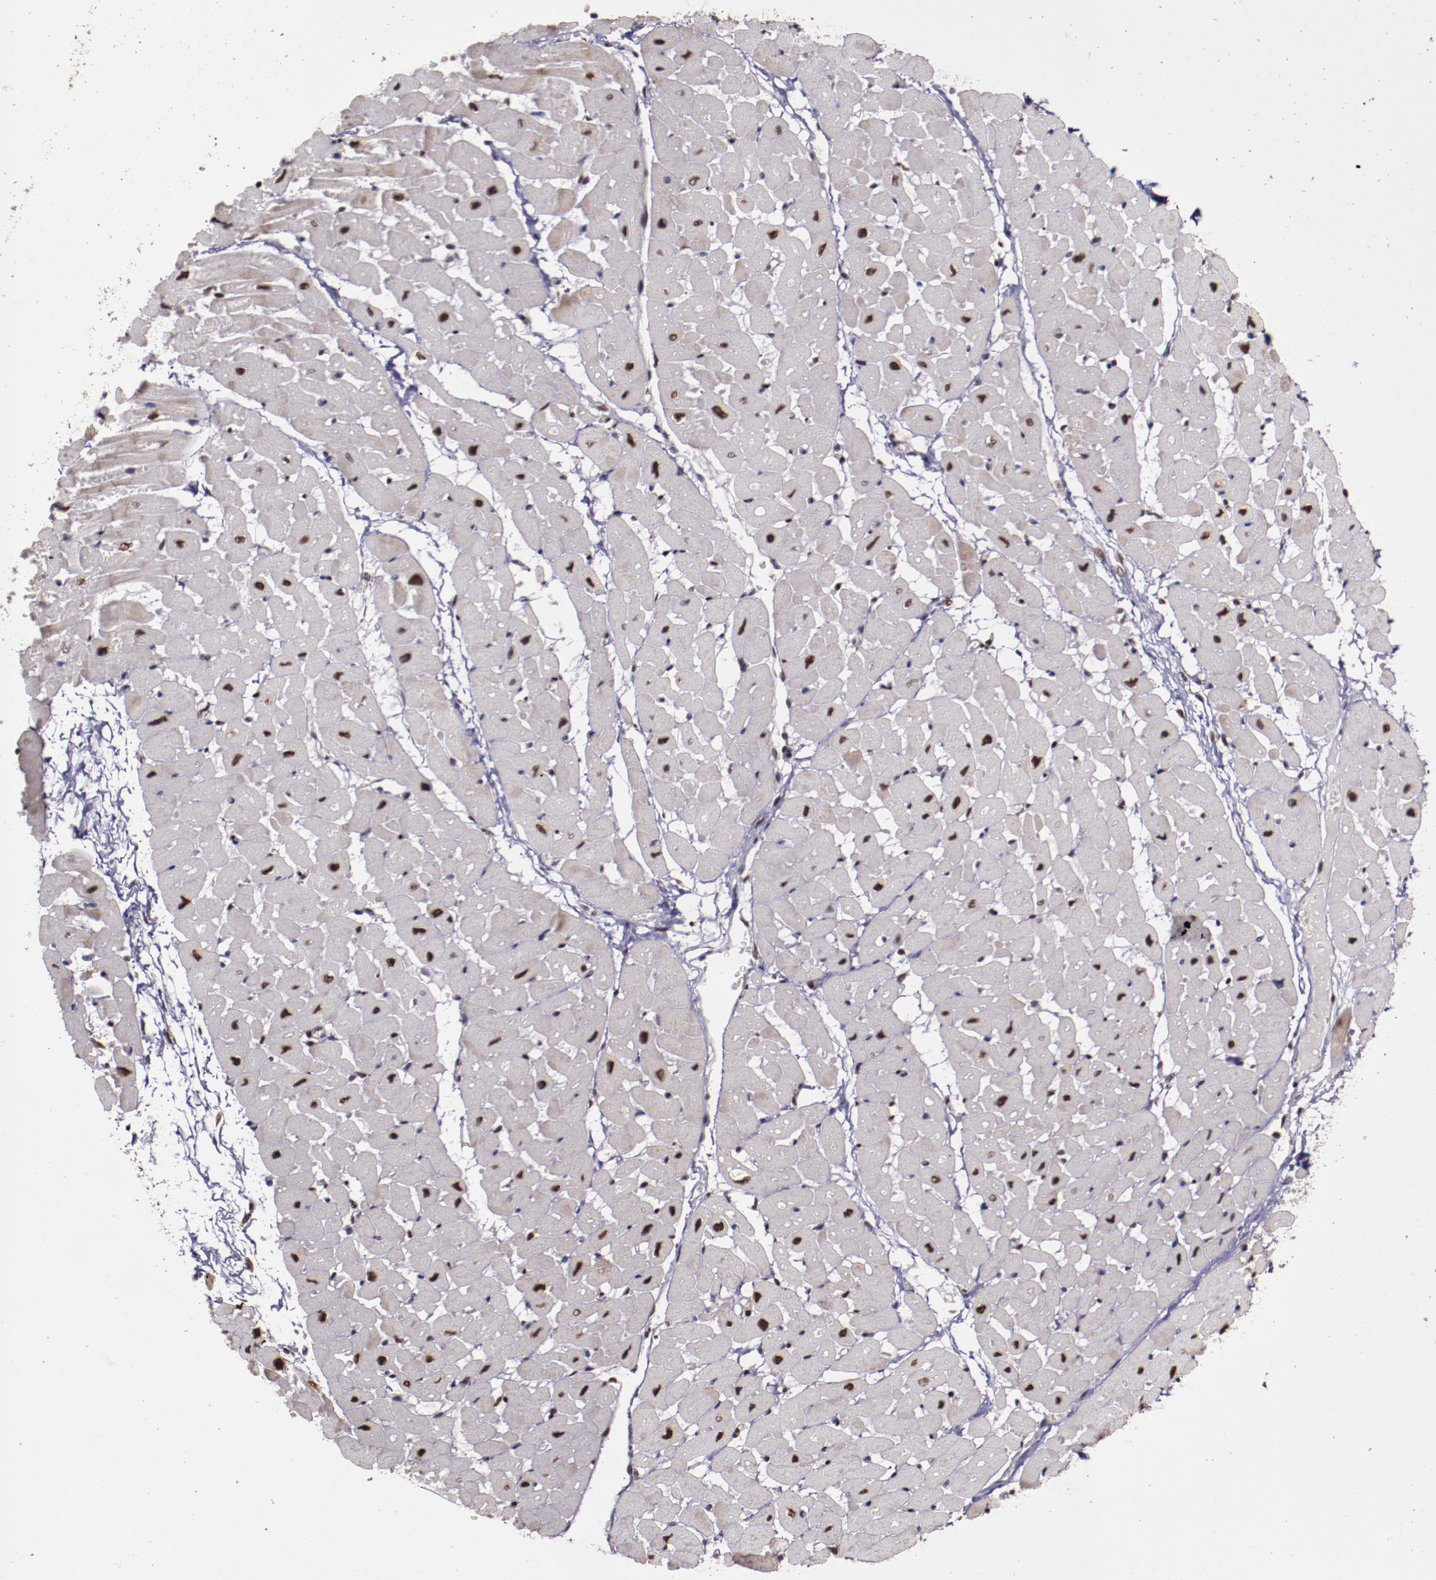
{"staining": {"intensity": "weak", "quantity": ">75%", "location": "cytoplasmic/membranous,nuclear"}, "tissue": "heart muscle", "cell_type": "Cardiomyocytes", "image_type": "normal", "snomed": [{"axis": "morphology", "description": "Normal tissue, NOS"}, {"axis": "topography", "description": "Heart"}], "caption": "High-magnification brightfield microscopy of benign heart muscle stained with DAB (brown) and counterstained with hematoxylin (blue). cardiomyocytes exhibit weak cytoplasmic/membranous,nuclear staining is seen in about>75% of cells.", "gene": "CECR2", "patient": {"sex": "male", "age": 45}}